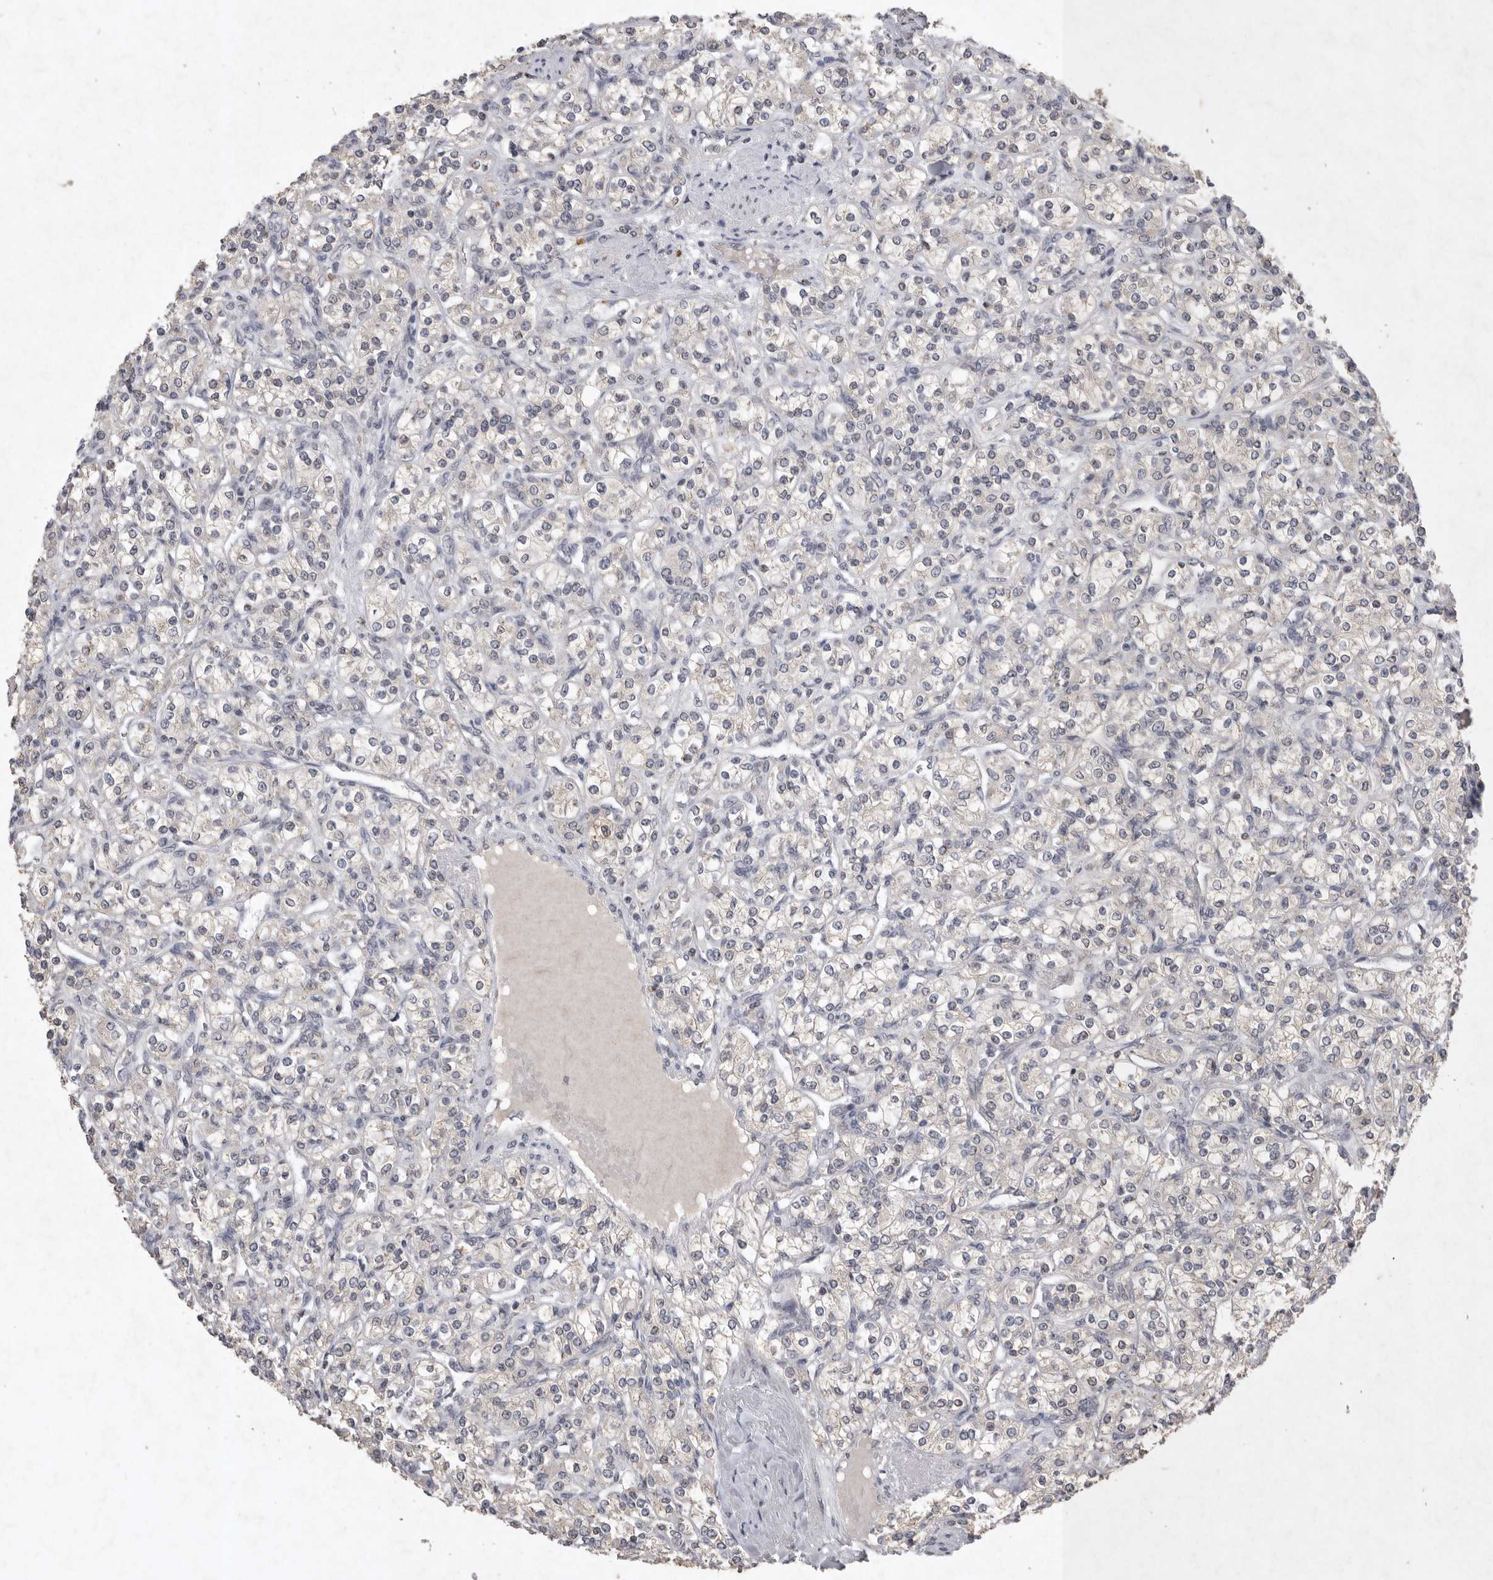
{"staining": {"intensity": "negative", "quantity": "none", "location": "none"}, "tissue": "renal cancer", "cell_type": "Tumor cells", "image_type": "cancer", "snomed": [{"axis": "morphology", "description": "Adenocarcinoma, NOS"}, {"axis": "topography", "description": "Kidney"}], "caption": "DAB (3,3'-diaminobenzidine) immunohistochemical staining of renal adenocarcinoma demonstrates no significant positivity in tumor cells.", "gene": "APLNR", "patient": {"sex": "male", "age": 77}}